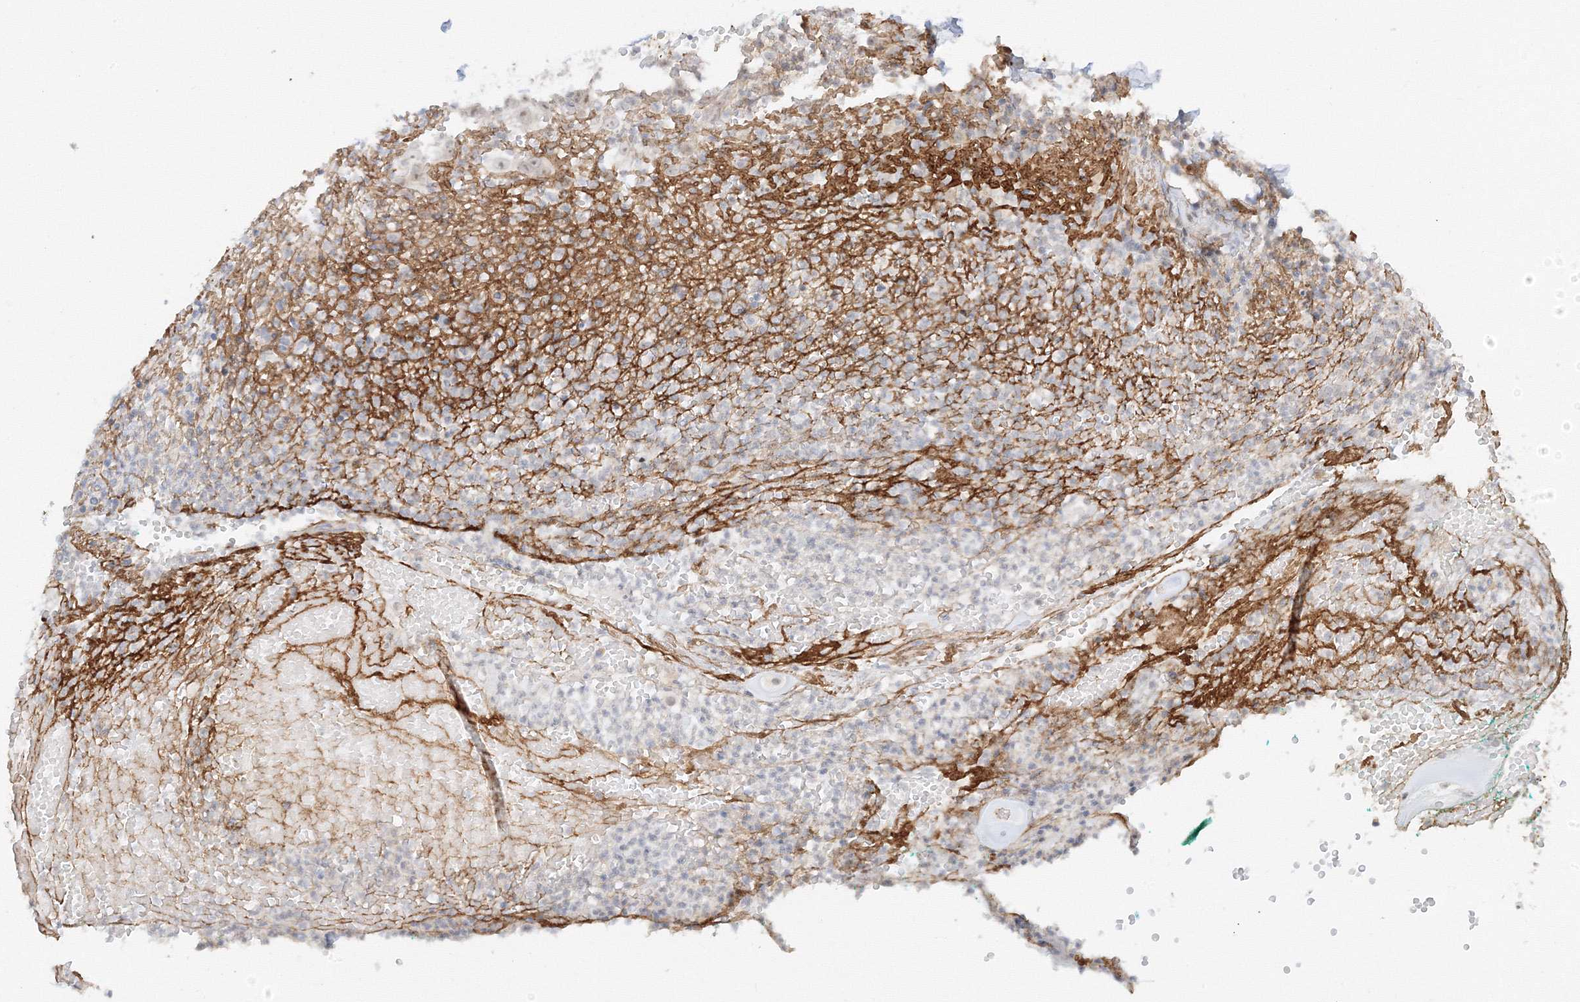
{"staining": {"intensity": "moderate", "quantity": "25%-75%", "location": "cytoplasmic/membranous,nuclear"}, "tissue": "soft tissue", "cell_type": "Fibroblasts", "image_type": "normal", "snomed": [{"axis": "morphology", "description": "Normal tissue, NOS"}, {"axis": "morphology", "description": "Basal cell carcinoma"}, {"axis": "topography", "description": "Cartilage tissue"}, {"axis": "topography", "description": "Nasopharynx"}, {"axis": "topography", "description": "Oral tissue"}], "caption": "Protein analysis of unremarkable soft tissue demonstrates moderate cytoplasmic/membranous,nuclear expression in approximately 25%-75% of fibroblasts.", "gene": "ETAA1", "patient": {"sex": "female", "age": 77}}